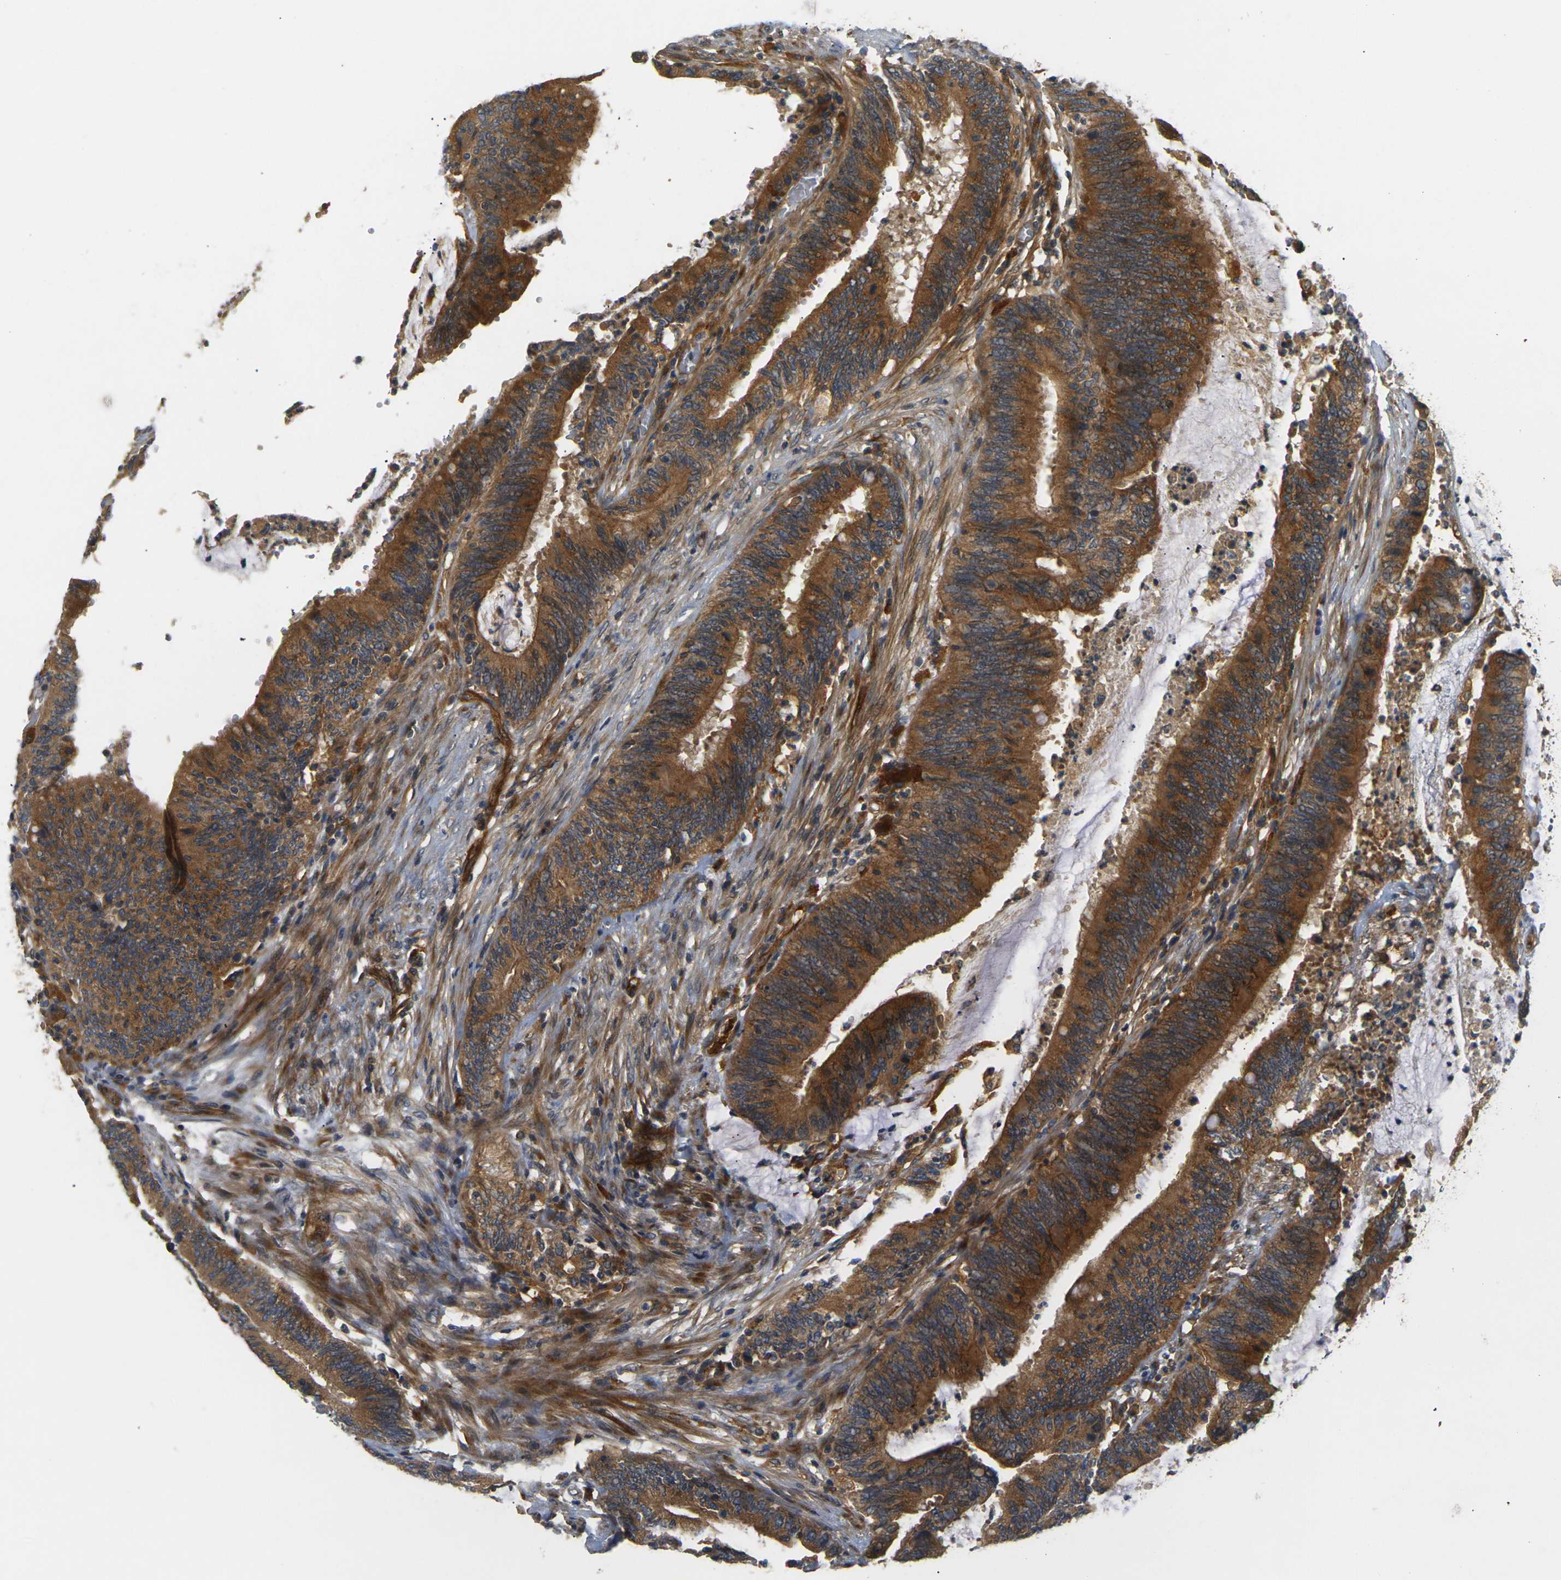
{"staining": {"intensity": "strong", "quantity": ">75%", "location": "cytoplasmic/membranous"}, "tissue": "colorectal cancer", "cell_type": "Tumor cells", "image_type": "cancer", "snomed": [{"axis": "morphology", "description": "Adenocarcinoma, NOS"}, {"axis": "topography", "description": "Rectum"}], "caption": "Approximately >75% of tumor cells in human adenocarcinoma (colorectal) demonstrate strong cytoplasmic/membranous protein staining as visualized by brown immunohistochemical staining.", "gene": "LRCH3", "patient": {"sex": "female", "age": 66}}